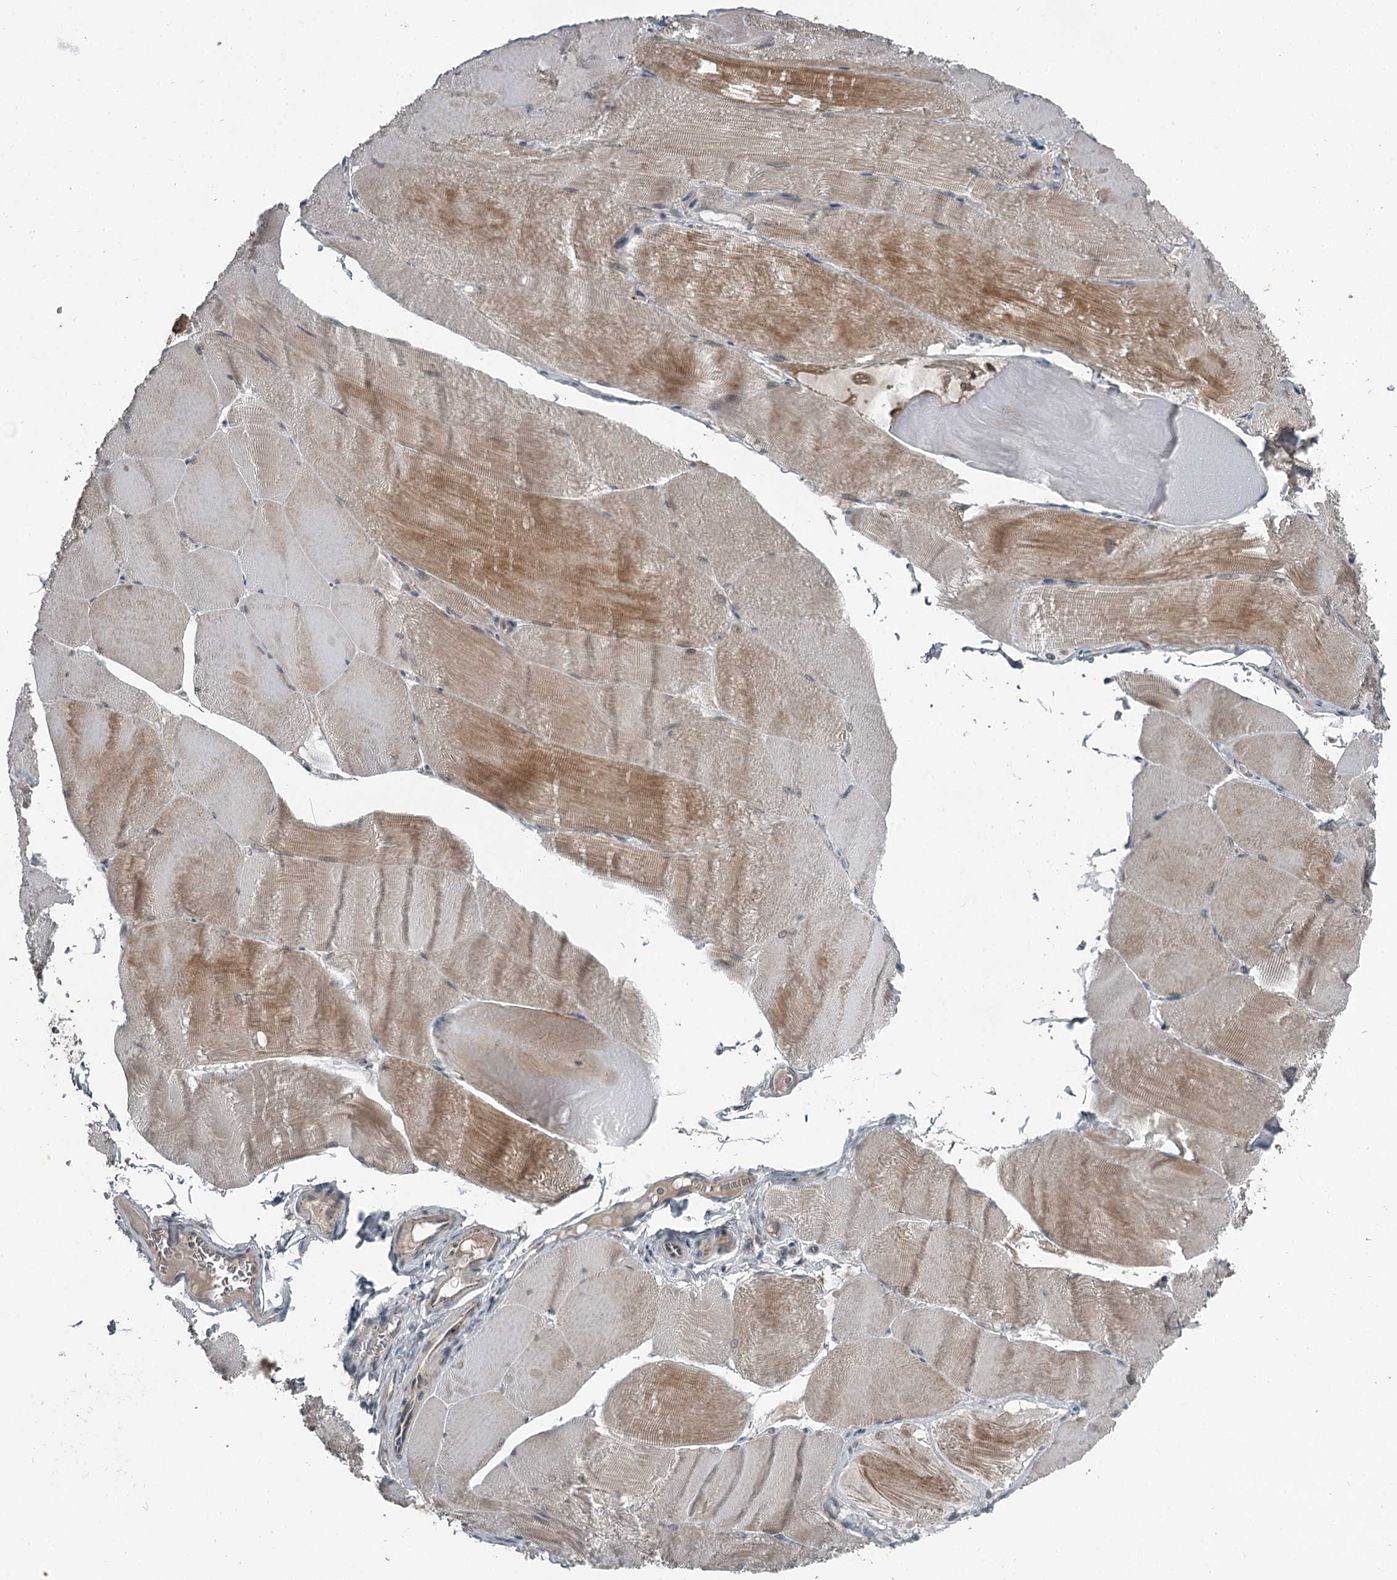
{"staining": {"intensity": "moderate", "quantity": "25%-75%", "location": "cytoplasmic/membranous"}, "tissue": "skeletal muscle", "cell_type": "Myocytes", "image_type": "normal", "snomed": [{"axis": "morphology", "description": "Normal tissue, NOS"}, {"axis": "morphology", "description": "Basal cell carcinoma"}, {"axis": "topography", "description": "Skeletal muscle"}], "caption": "Moderate cytoplasmic/membranous expression for a protein is identified in about 25%-75% of myocytes of normal skeletal muscle using IHC.", "gene": "SLC39A8", "patient": {"sex": "female", "age": 64}}